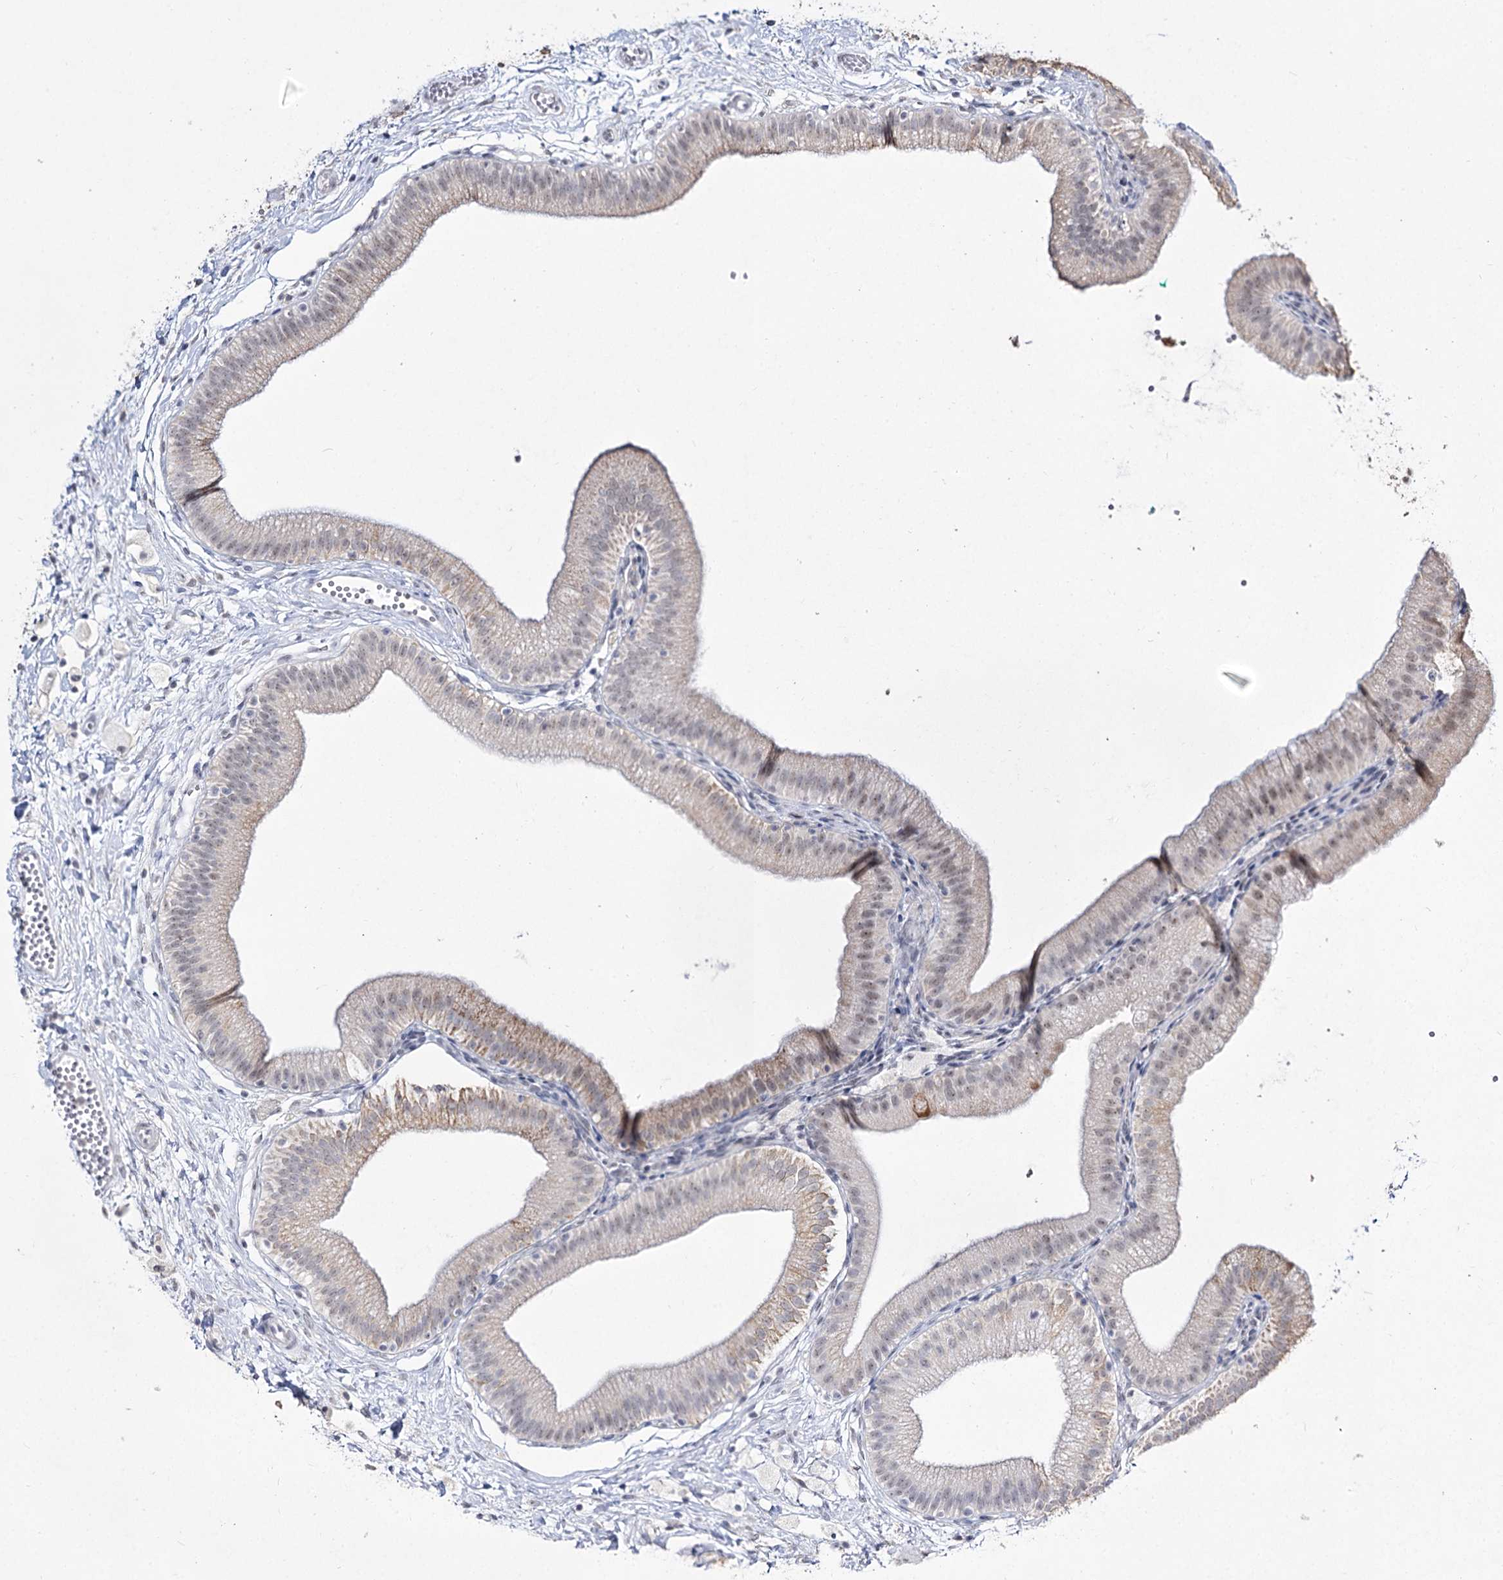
{"staining": {"intensity": "weak", "quantity": "25%-75%", "location": "cytoplasmic/membranous,nuclear"}, "tissue": "gallbladder", "cell_type": "Glandular cells", "image_type": "normal", "snomed": [{"axis": "morphology", "description": "Normal tissue, NOS"}, {"axis": "topography", "description": "Gallbladder"}], "caption": "Immunohistochemical staining of unremarkable gallbladder demonstrates weak cytoplasmic/membranous,nuclear protein expression in approximately 25%-75% of glandular cells.", "gene": "DDX50", "patient": {"sex": "male", "age": 55}}